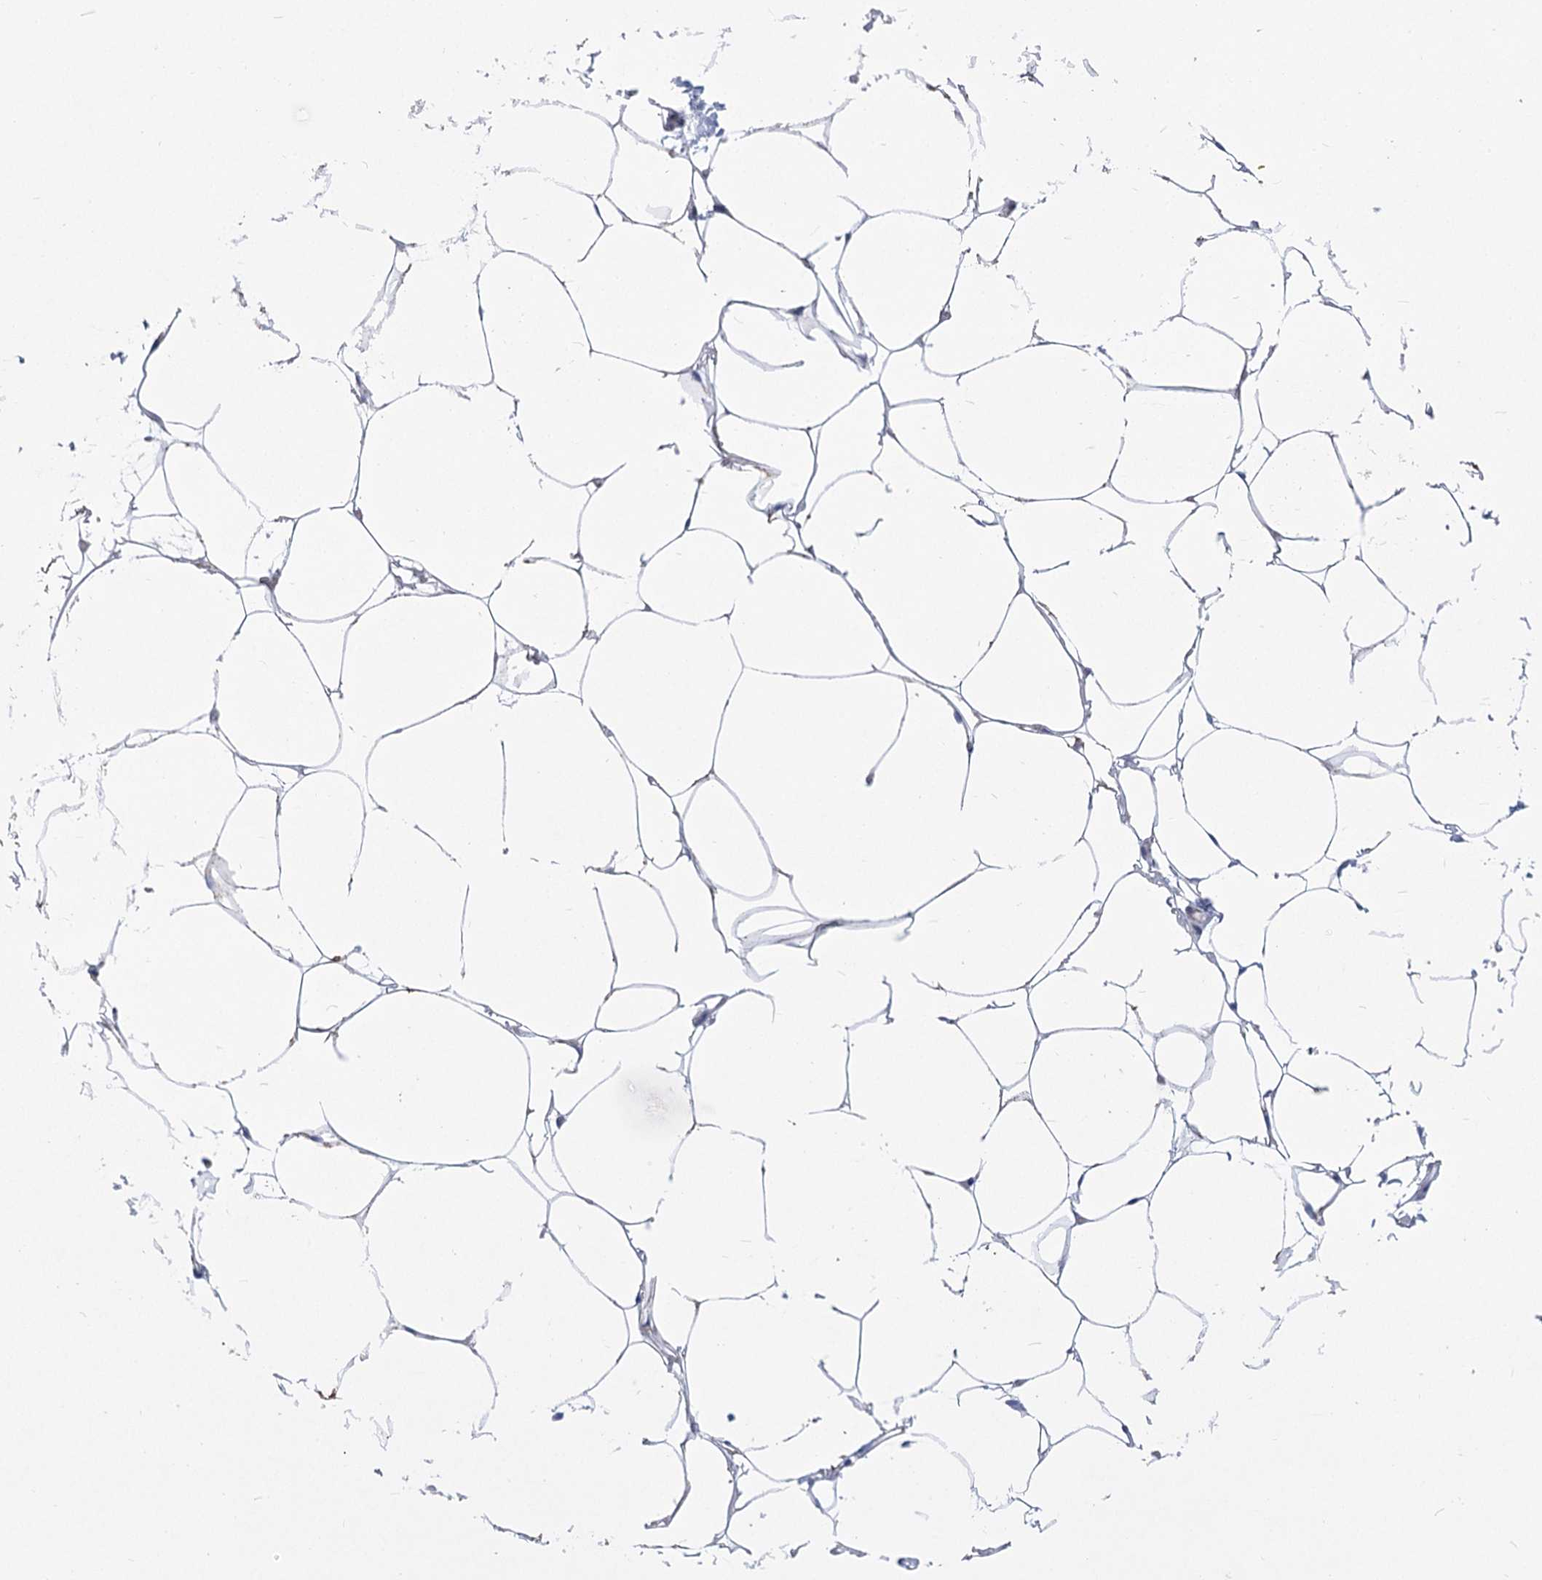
{"staining": {"intensity": "moderate", "quantity": "25%-75%", "location": "cytoplasmic/membranous"}, "tissue": "adipose tissue", "cell_type": "Adipocytes", "image_type": "normal", "snomed": [{"axis": "morphology", "description": "Normal tissue, NOS"}, {"axis": "morphology", "description": "Fibrosis, NOS"}, {"axis": "topography", "description": "Breast"}, {"axis": "topography", "description": "Adipose tissue"}], "caption": "DAB (3,3'-diaminobenzidine) immunohistochemical staining of normal human adipose tissue demonstrates moderate cytoplasmic/membranous protein positivity in approximately 25%-75% of adipocytes.", "gene": "PDHB", "patient": {"sex": "female", "age": 39}}